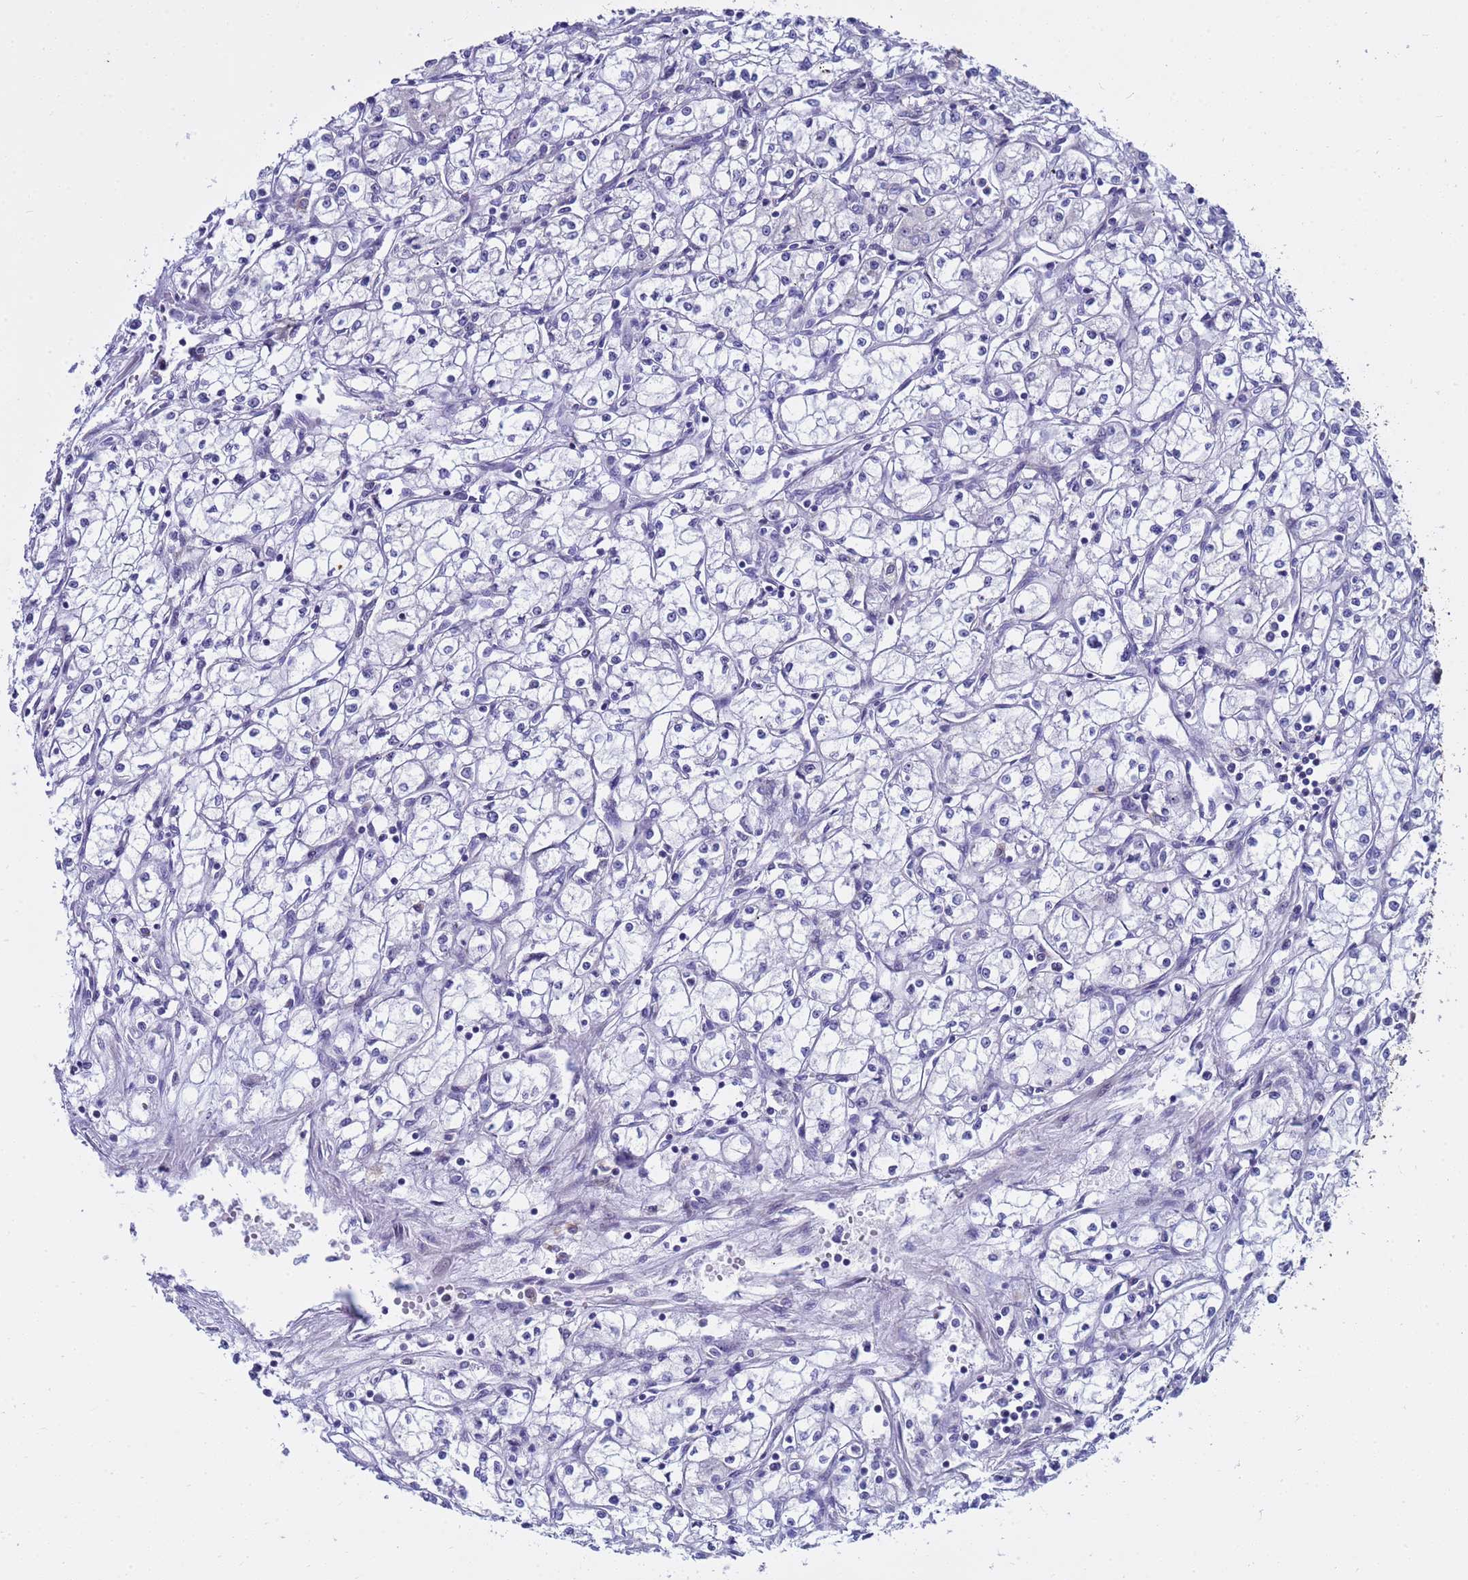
{"staining": {"intensity": "negative", "quantity": "none", "location": "none"}, "tissue": "renal cancer", "cell_type": "Tumor cells", "image_type": "cancer", "snomed": [{"axis": "morphology", "description": "Adenocarcinoma, NOS"}, {"axis": "topography", "description": "Kidney"}], "caption": "Tumor cells show no significant protein staining in adenocarcinoma (renal). (Stains: DAB (3,3'-diaminobenzidine) immunohistochemistry with hematoxylin counter stain, Microscopy: brightfield microscopy at high magnification).", "gene": "LRATD1", "patient": {"sex": "male", "age": 59}}